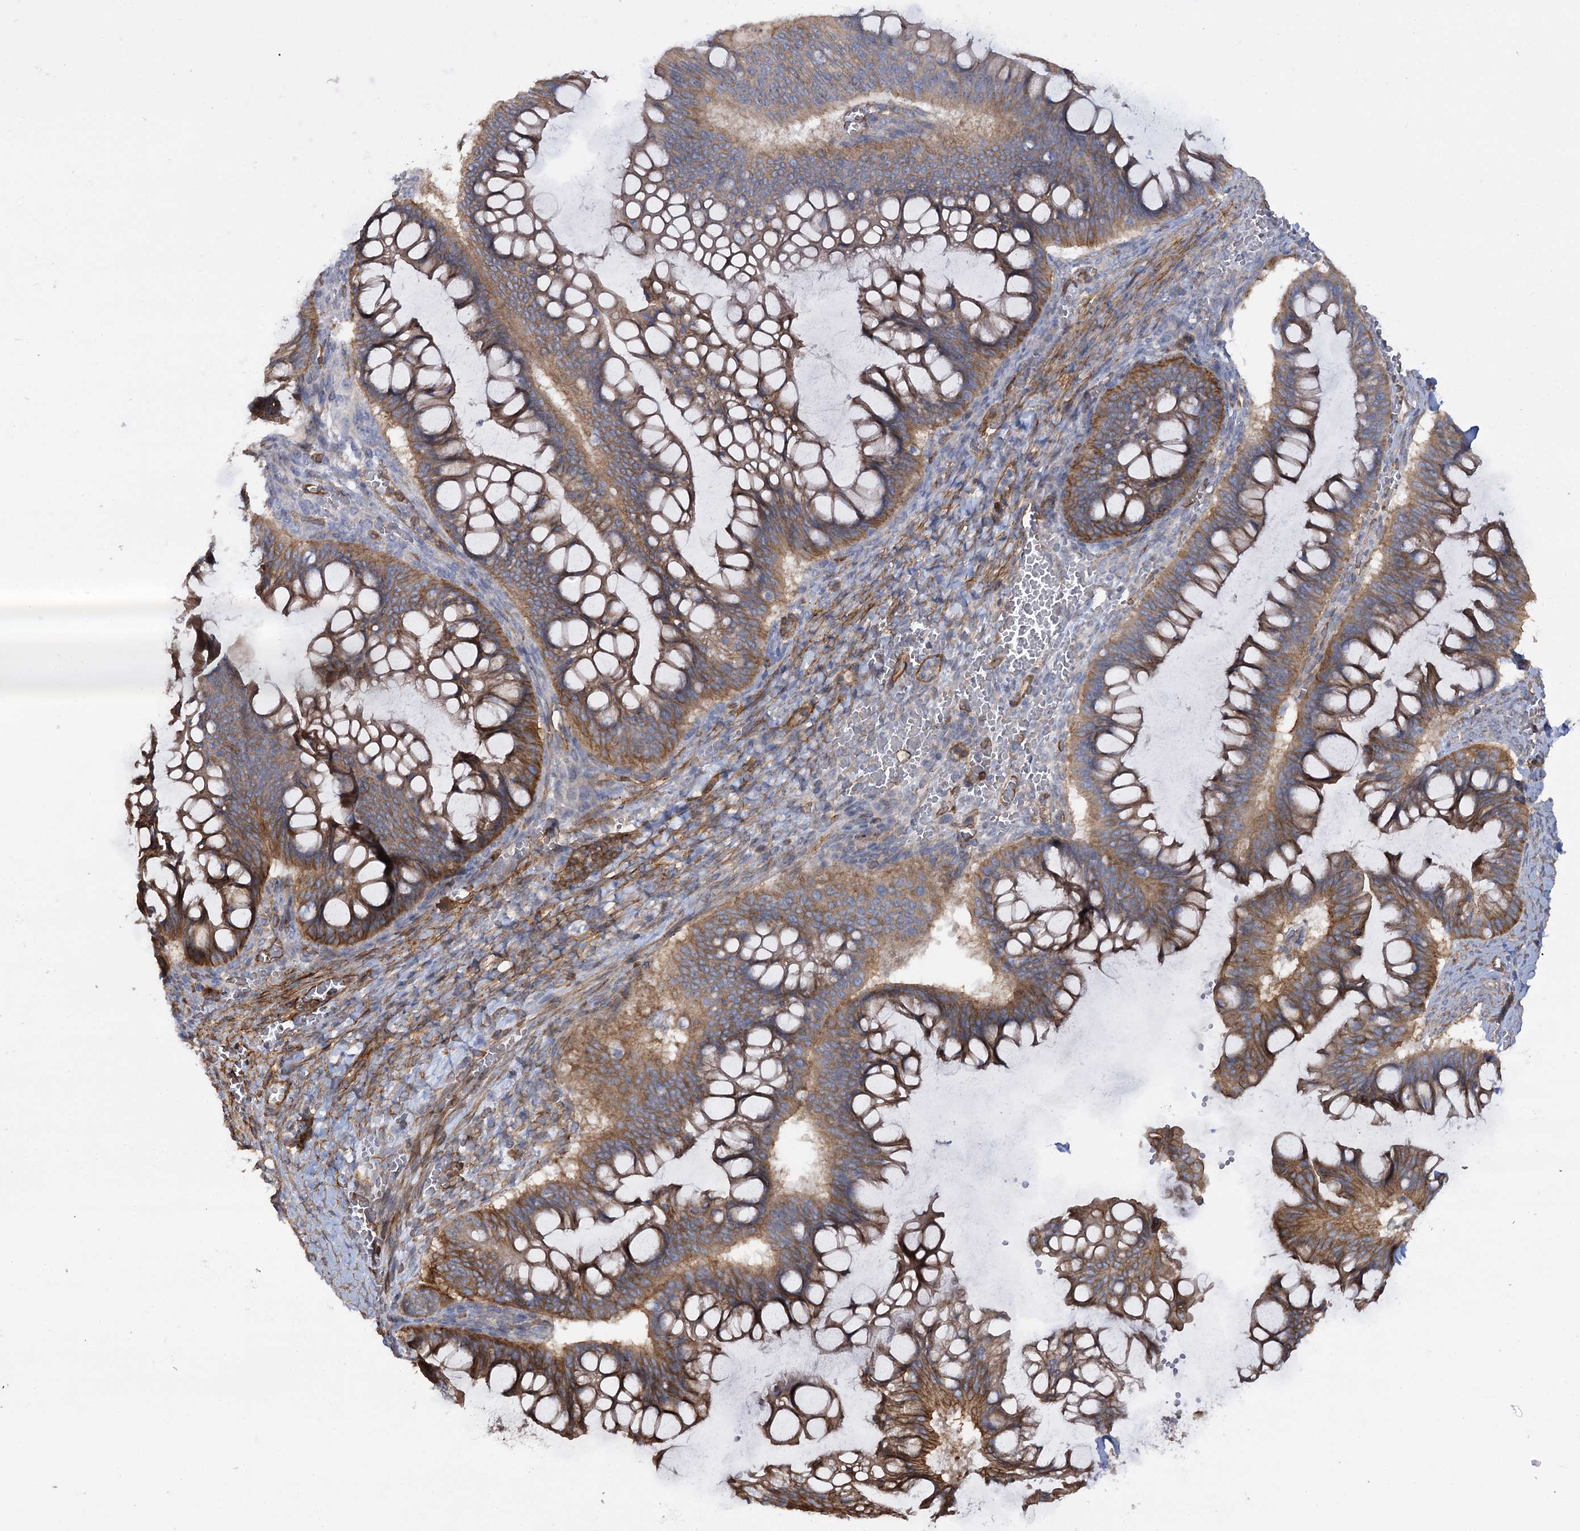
{"staining": {"intensity": "moderate", "quantity": ">75%", "location": "cytoplasmic/membranous"}, "tissue": "ovarian cancer", "cell_type": "Tumor cells", "image_type": "cancer", "snomed": [{"axis": "morphology", "description": "Cystadenocarcinoma, mucinous, NOS"}, {"axis": "topography", "description": "Ovary"}], "caption": "This is an image of immunohistochemistry (IHC) staining of ovarian cancer, which shows moderate positivity in the cytoplasmic/membranous of tumor cells.", "gene": "SYNPO2", "patient": {"sex": "female", "age": 73}}